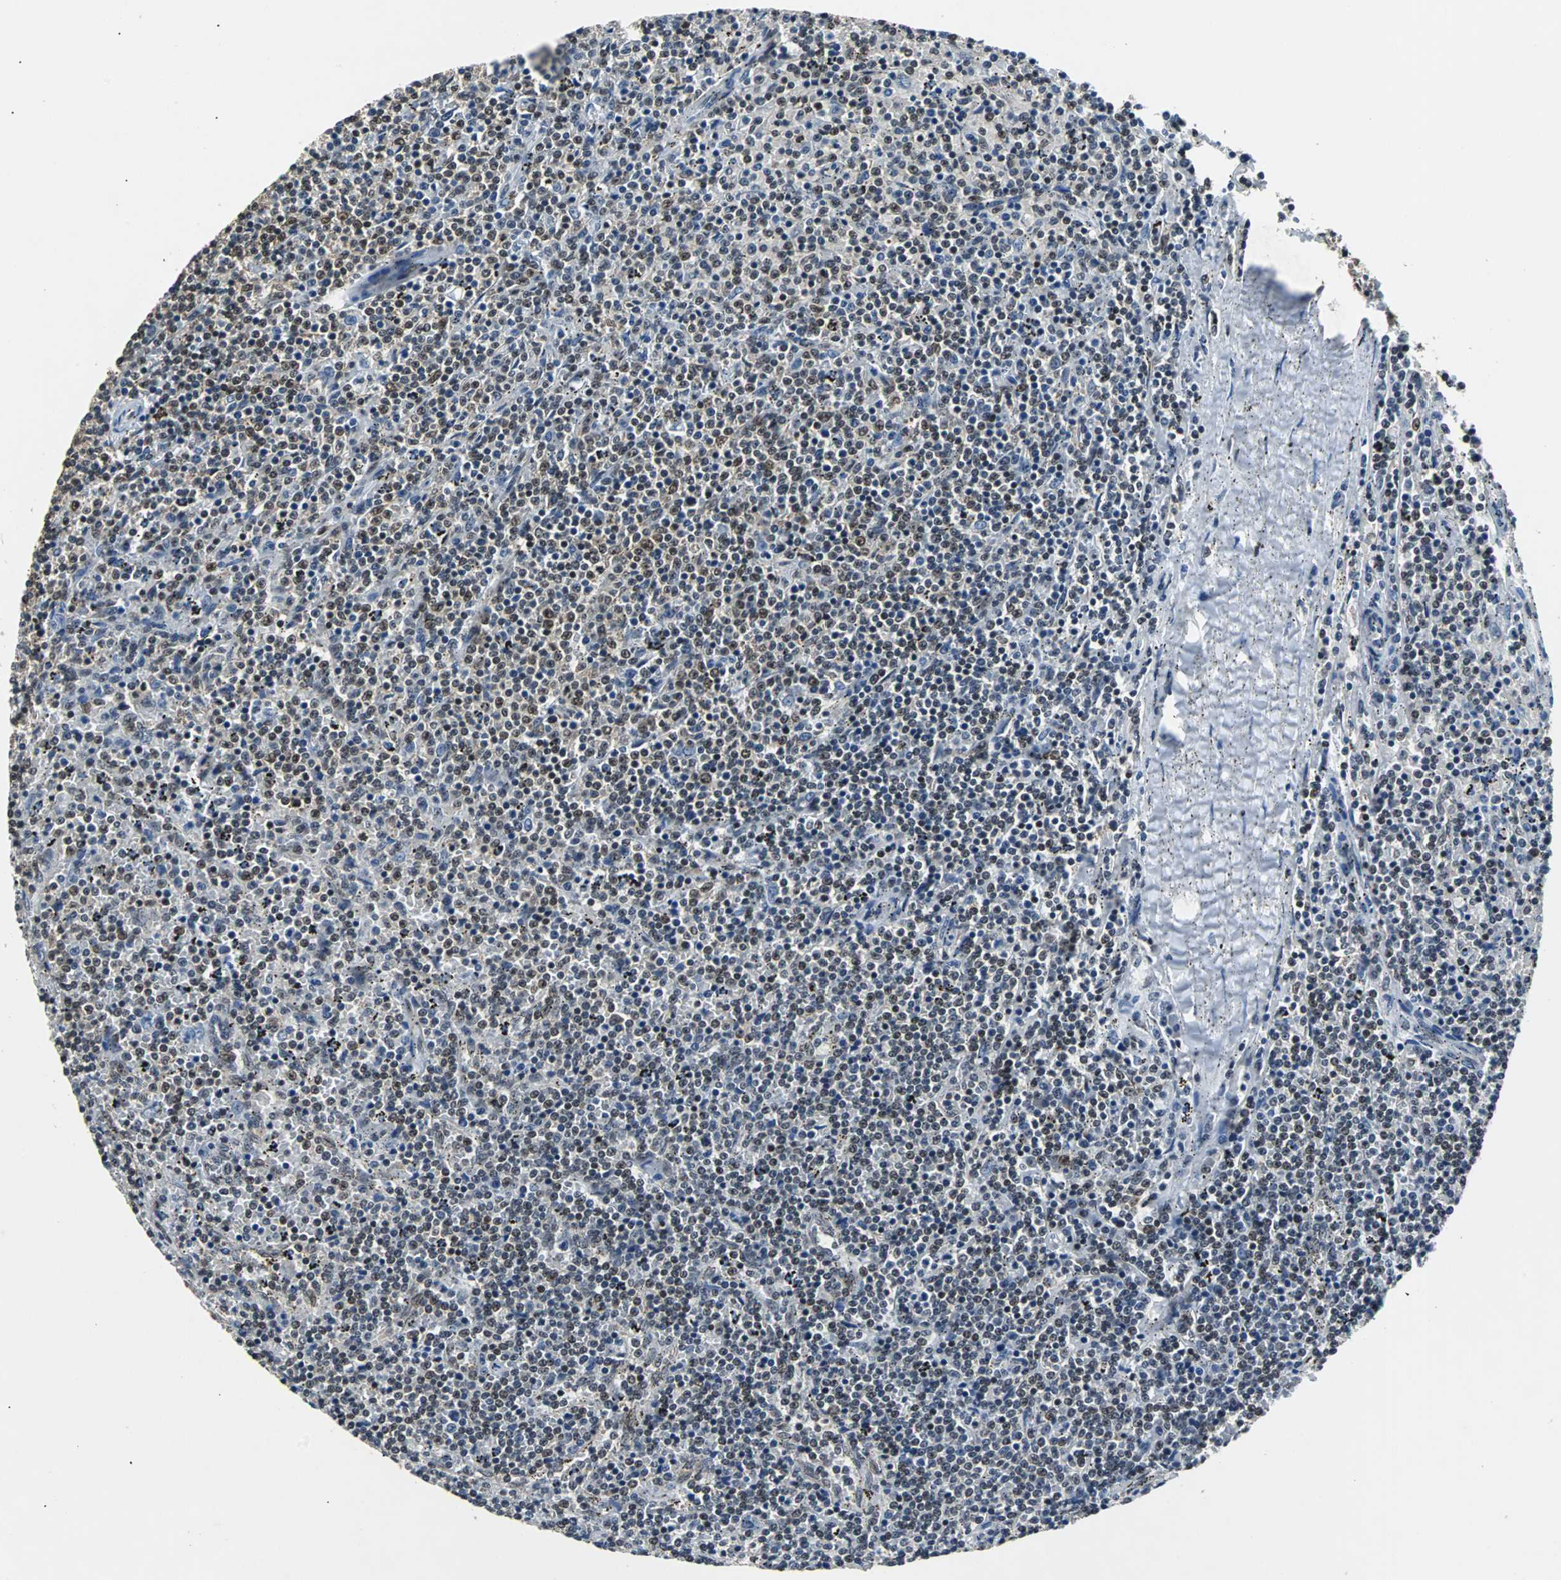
{"staining": {"intensity": "moderate", "quantity": "<25%", "location": "nuclear"}, "tissue": "lymphoma", "cell_type": "Tumor cells", "image_type": "cancer", "snomed": [{"axis": "morphology", "description": "Malignant lymphoma, non-Hodgkin's type, Low grade"}, {"axis": "topography", "description": "Spleen"}], "caption": "Immunohistochemistry (IHC) photomicrograph of neoplastic tissue: human malignant lymphoma, non-Hodgkin's type (low-grade) stained using immunohistochemistry (IHC) shows low levels of moderate protein expression localized specifically in the nuclear of tumor cells, appearing as a nuclear brown color.", "gene": "USP28", "patient": {"sex": "female", "age": 50}}